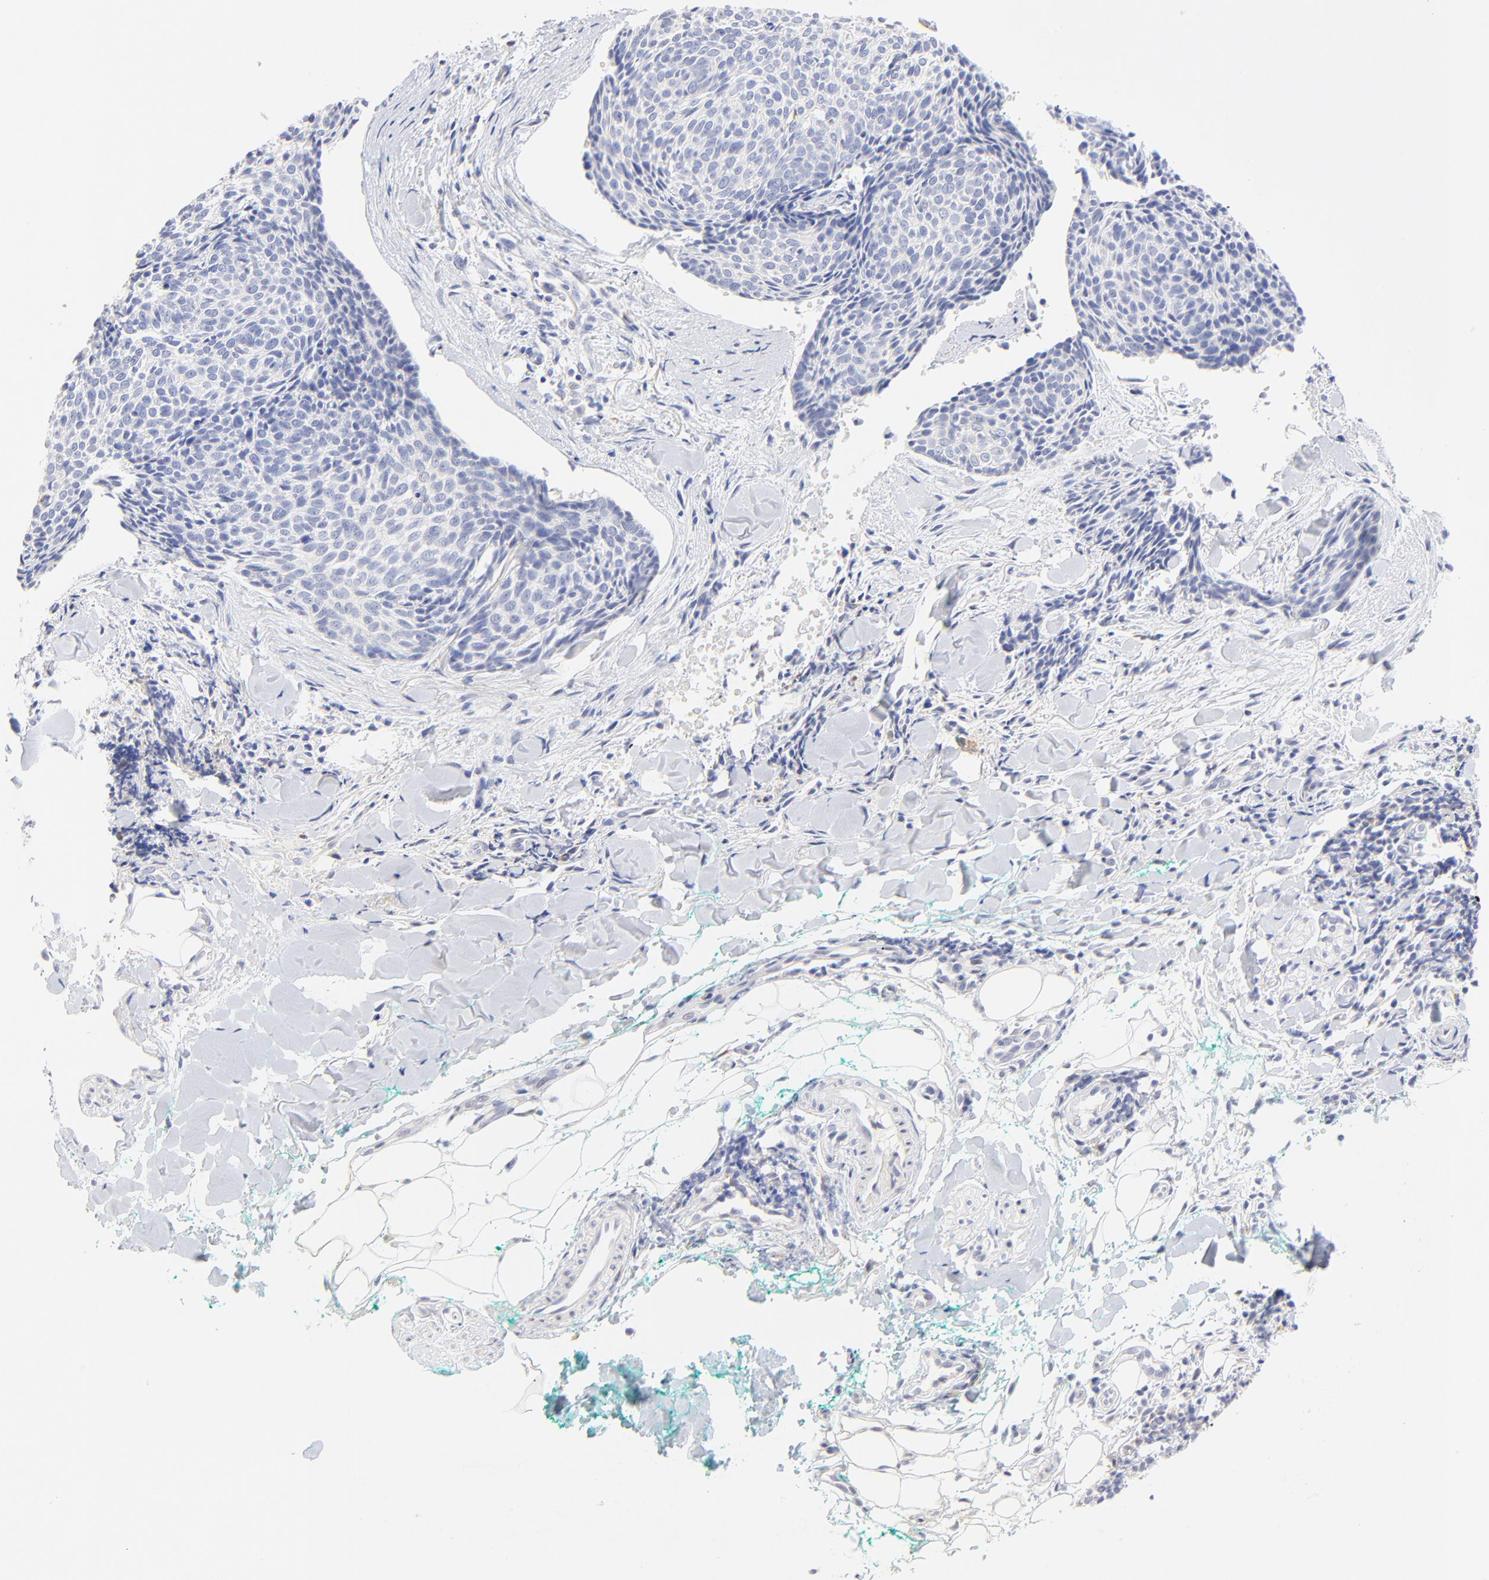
{"staining": {"intensity": "negative", "quantity": "none", "location": "none"}, "tissue": "skin cancer", "cell_type": "Tumor cells", "image_type": "cancer", "snomed": [{"axis": "morphology", "description": "Normal tissue, NOS"}, {"axis": "morphology", "description": "Basal cell carcinoma"}, {"axis": "topography", "description": "Skin"}], "caption": "DAB (3,3'-diaminobenzidine) immunohistochemical staining of skin cancer displays no significant staining in tumor cells.", "gene": "SULT4A1", "patient": {"sex": "female", "age": 57}}